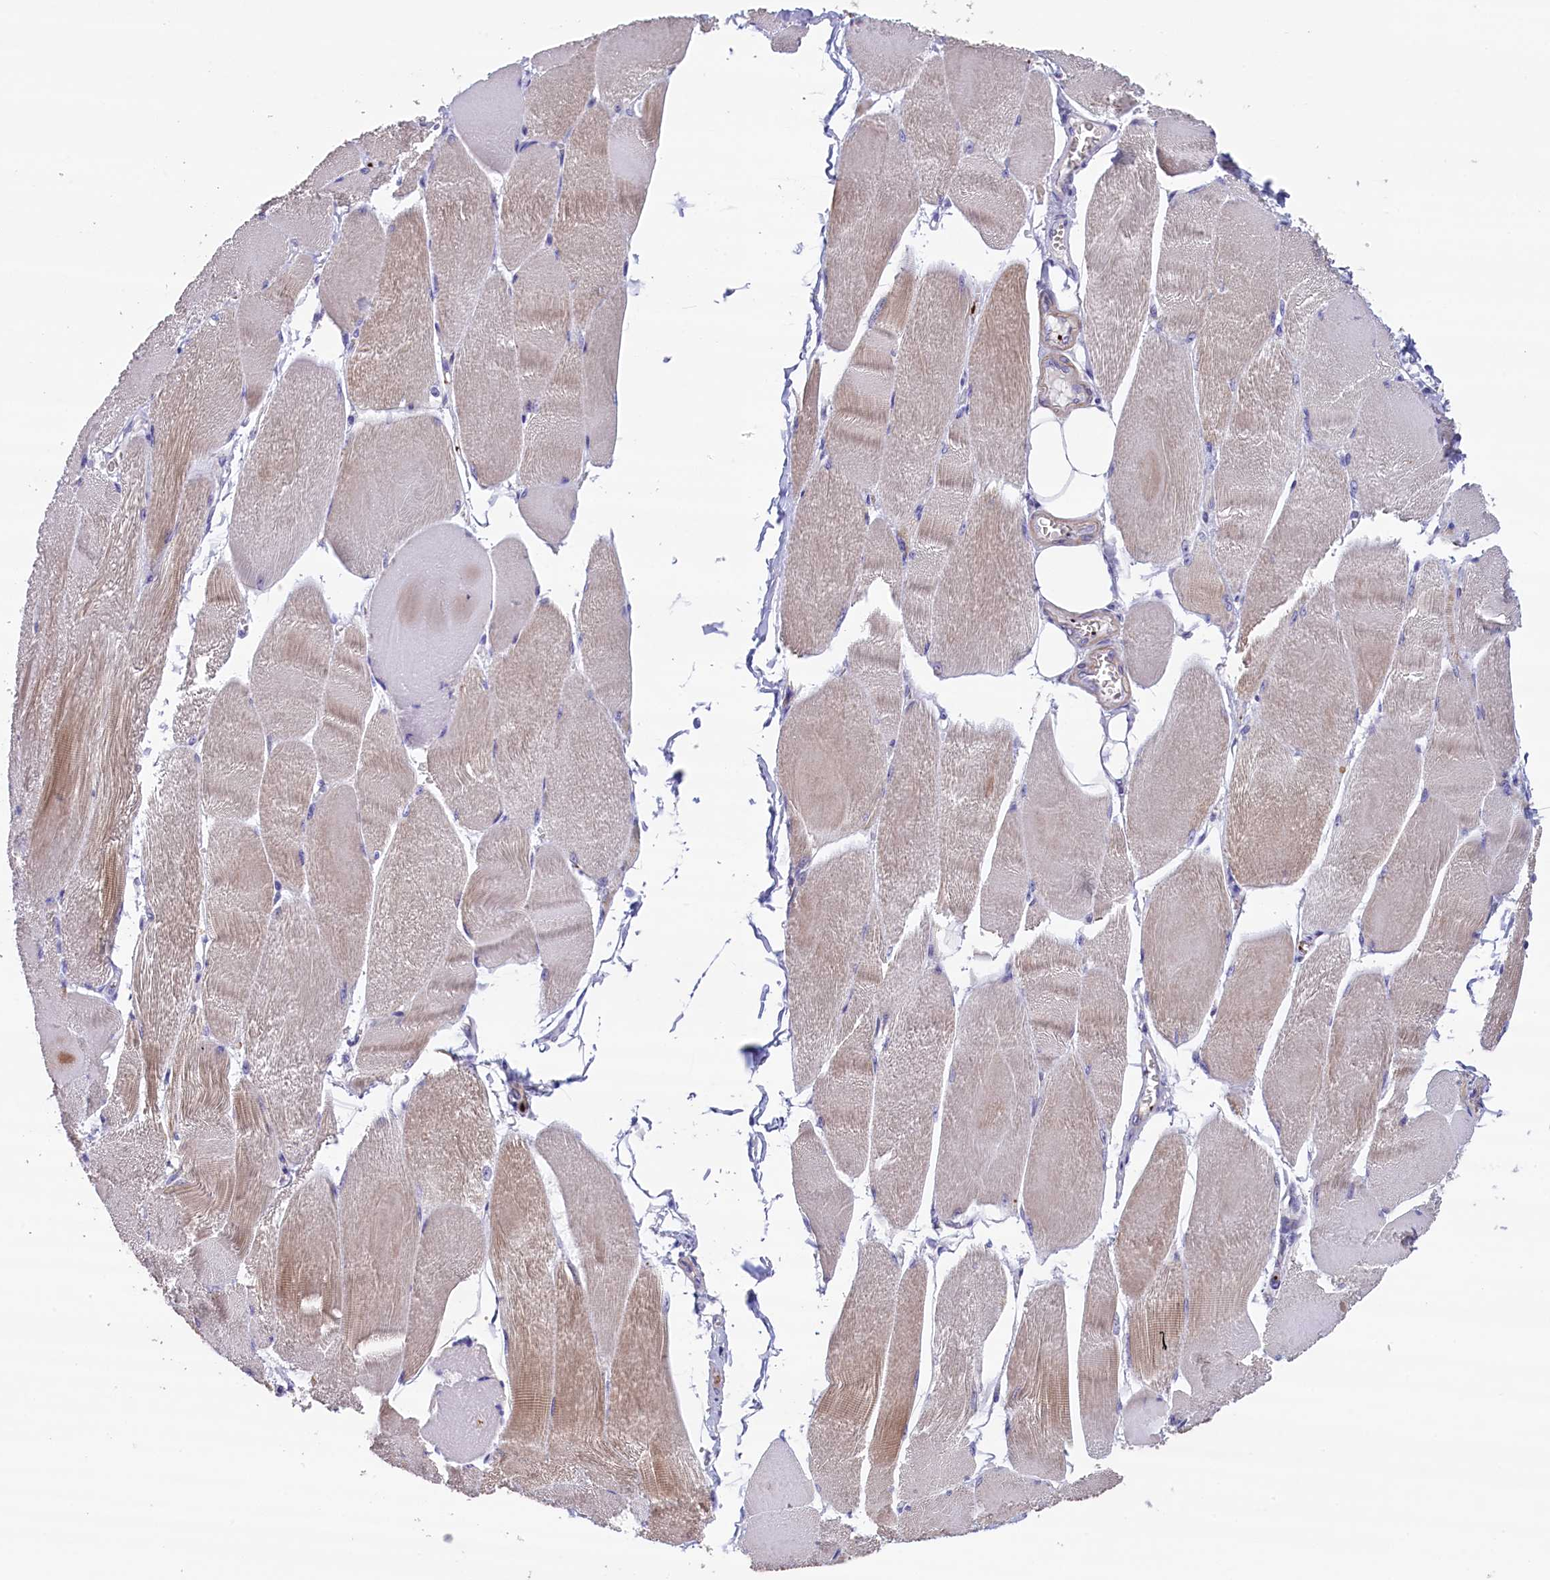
{"staining": {"intensity": "moderate", "quantity": "<25%", "location": "cytoplasmic/membranous"}, "tissue": "skeletal muscle", "cell_type": "Myocytes", "image_type": "normal", "snomed": [{"axis": "morphology", "description": "Normal tissue, NOS"}, {"axis": "morphology", "description": "Basal cell carcinoma"}, {"axis": "topography", "description": "Skeletal muscle"}], "caption": "This photomicrograph displays unremarkable skeletal muscle stained with immunohistochemistry to label a protein in brown. The cytoplasmic/membranous of myocytes show moderate positivity for the protein. Nuclei are counter-stained blue.", "gene": "HEATR3", "patient": {"sex": "female", "age": 64}}